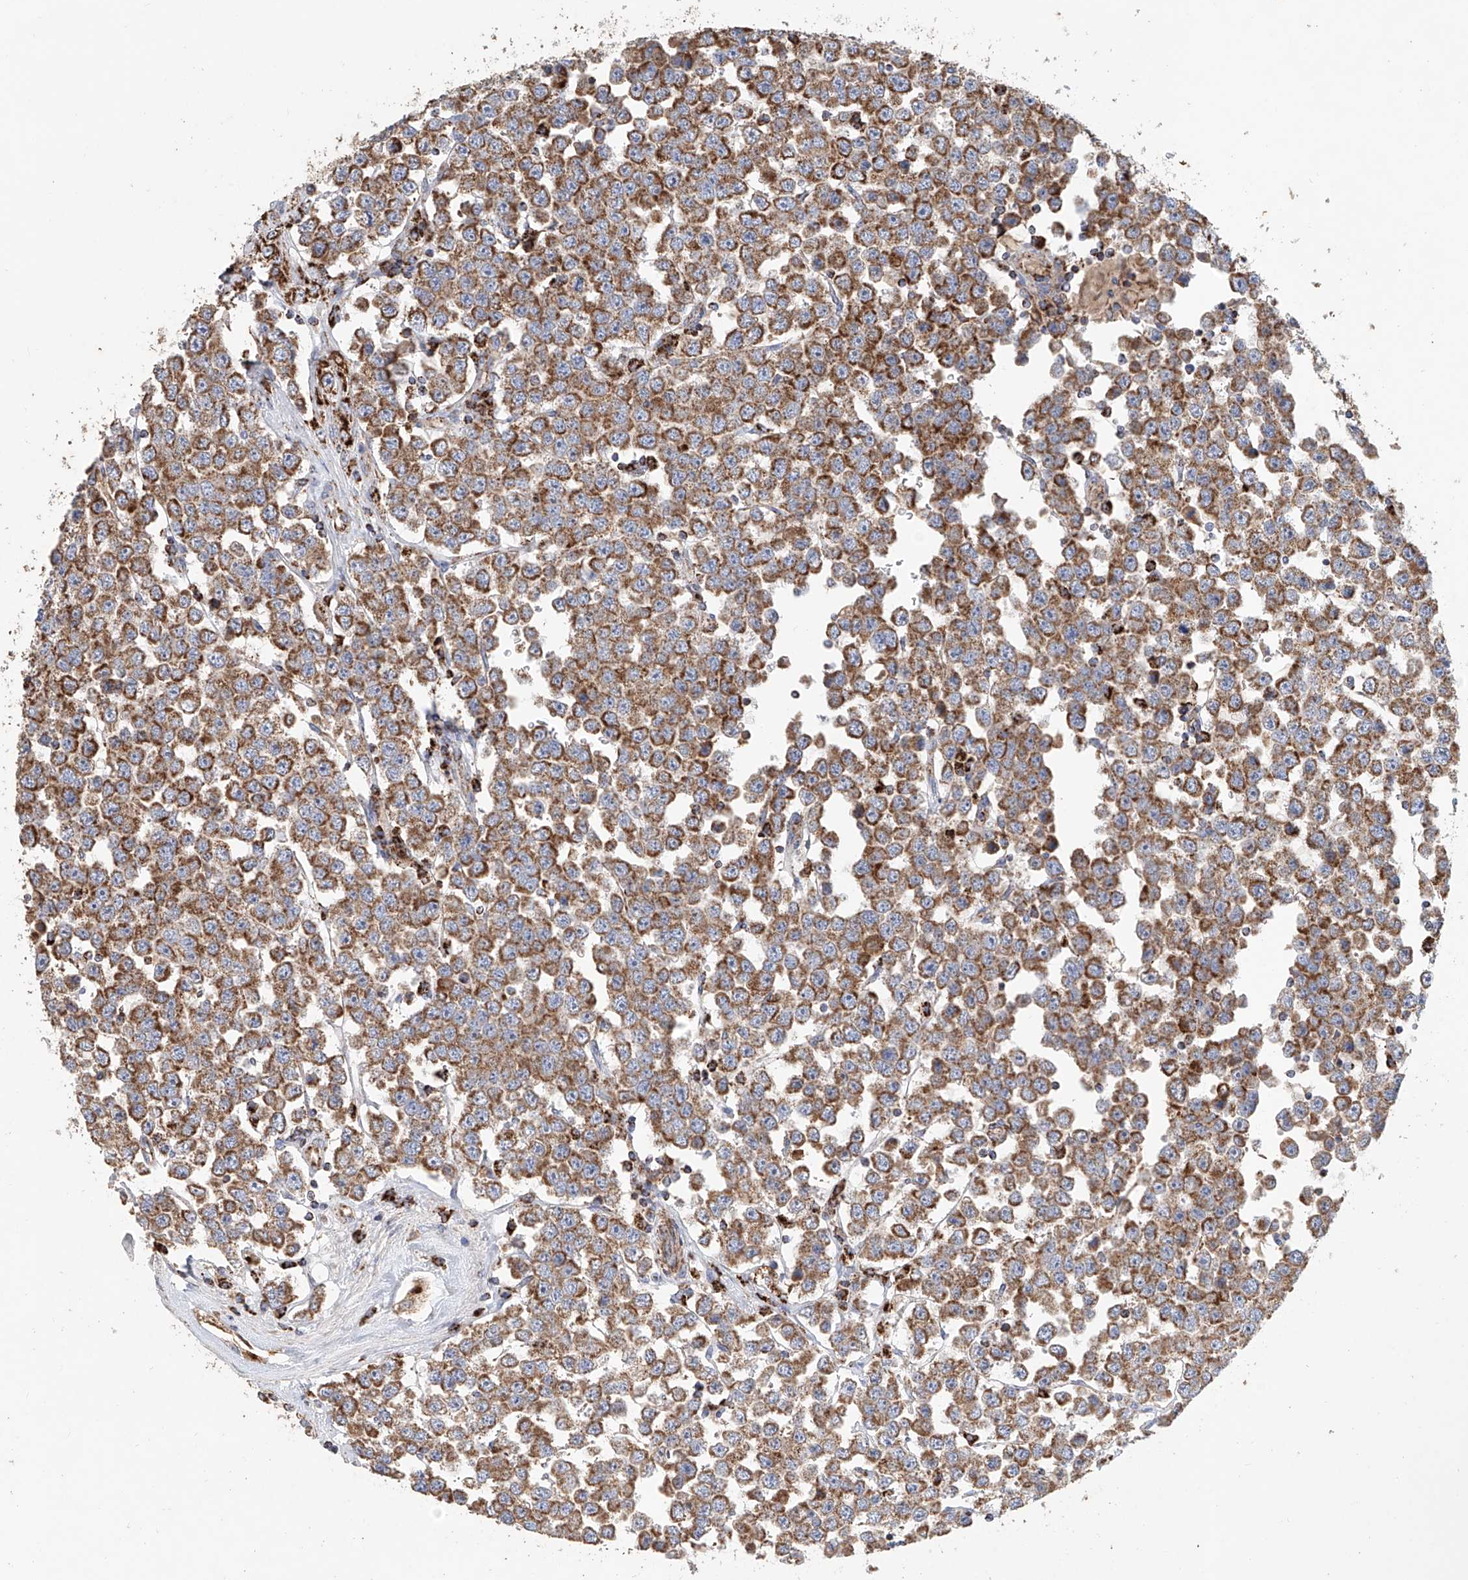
{"staining": {"intensity": "moderate", "quantity": ">75%", "location": "cytoplasmic/membranous"}, "tissue": "testis cancer", "cell_type": "Tumor cells", "image_type": "cancer", "snomed": [{"axis": "morphology", "description": "Seminoma, NOS"}, {"axis": "topography", "description": "Testis"}], "caption": "Immunohistochemistry staining of testis seminoma, which demonstrates medium levels of moderate cytoplasmic/membranous staining in about >75% of tumor cells indicating moderate cytoplasmic/membranous protein expression. The staining was performed using DAB (3,3'-diaminobenzidine) (brown) for protein detection and nuclei were counterstained in hematoxylin (blue).", "gene": "MCL1", "patient": {"sex": "male", "age": 28}}